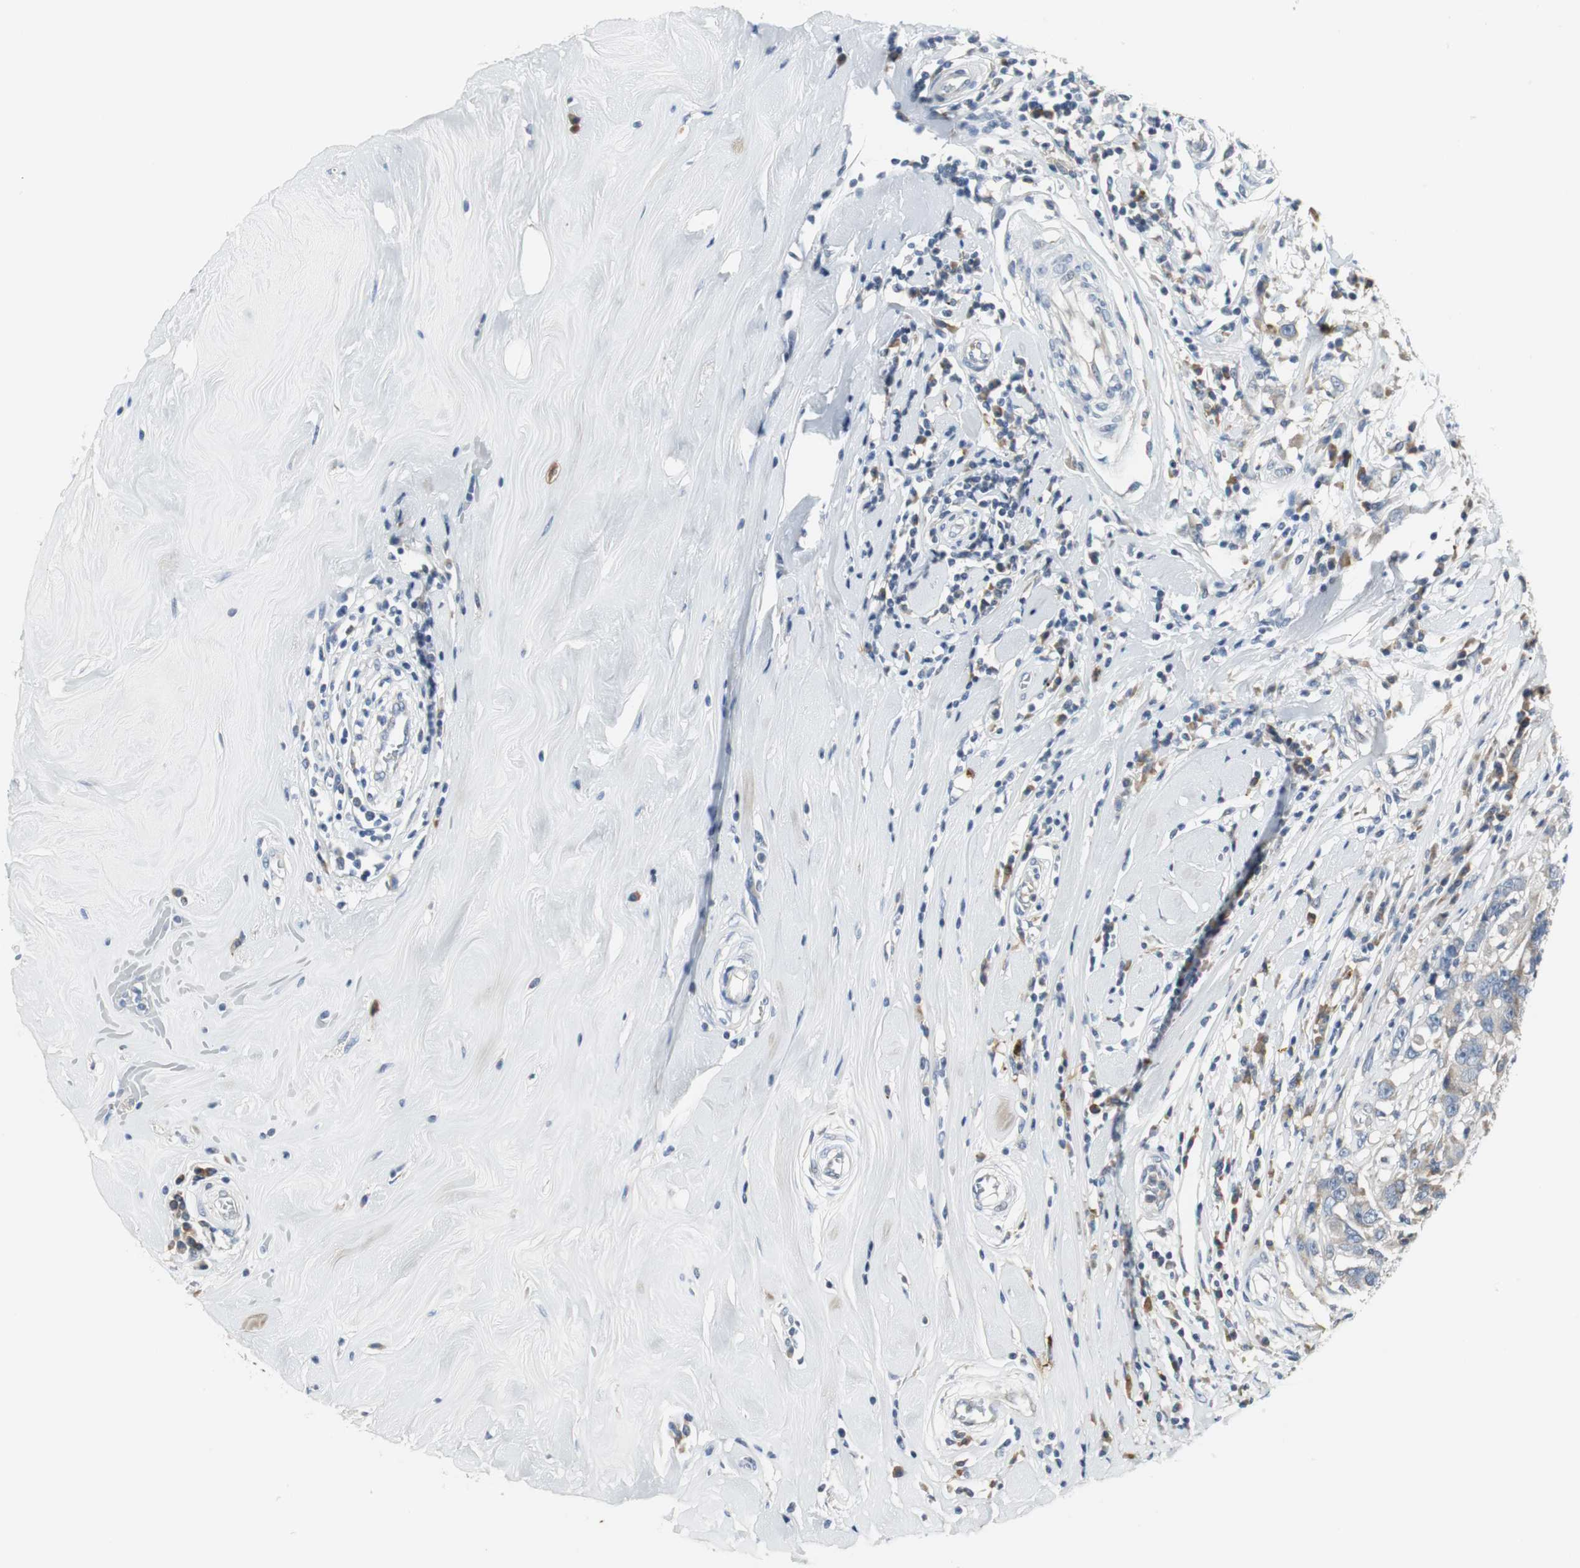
{"staining": {"intensity": "negative", "quantity": "none", "location": "none"}, "tissue": "breast cancer", "cell_type": "Tumor cells", "image_type": "cancer", "snomed": [{"axis": "morphology", "description": "Duct carcinoma"}, {"axis": "topography", "description": "Breast"}], "caption": "Immunohistochemistry (IHC) image of human intraductal carcinoma (breast) stained for a protein (brown), which exhibits no staining in tumor cells.", "gene": "SLC2A5", "patient": {"sex": "female", "age": 27}}